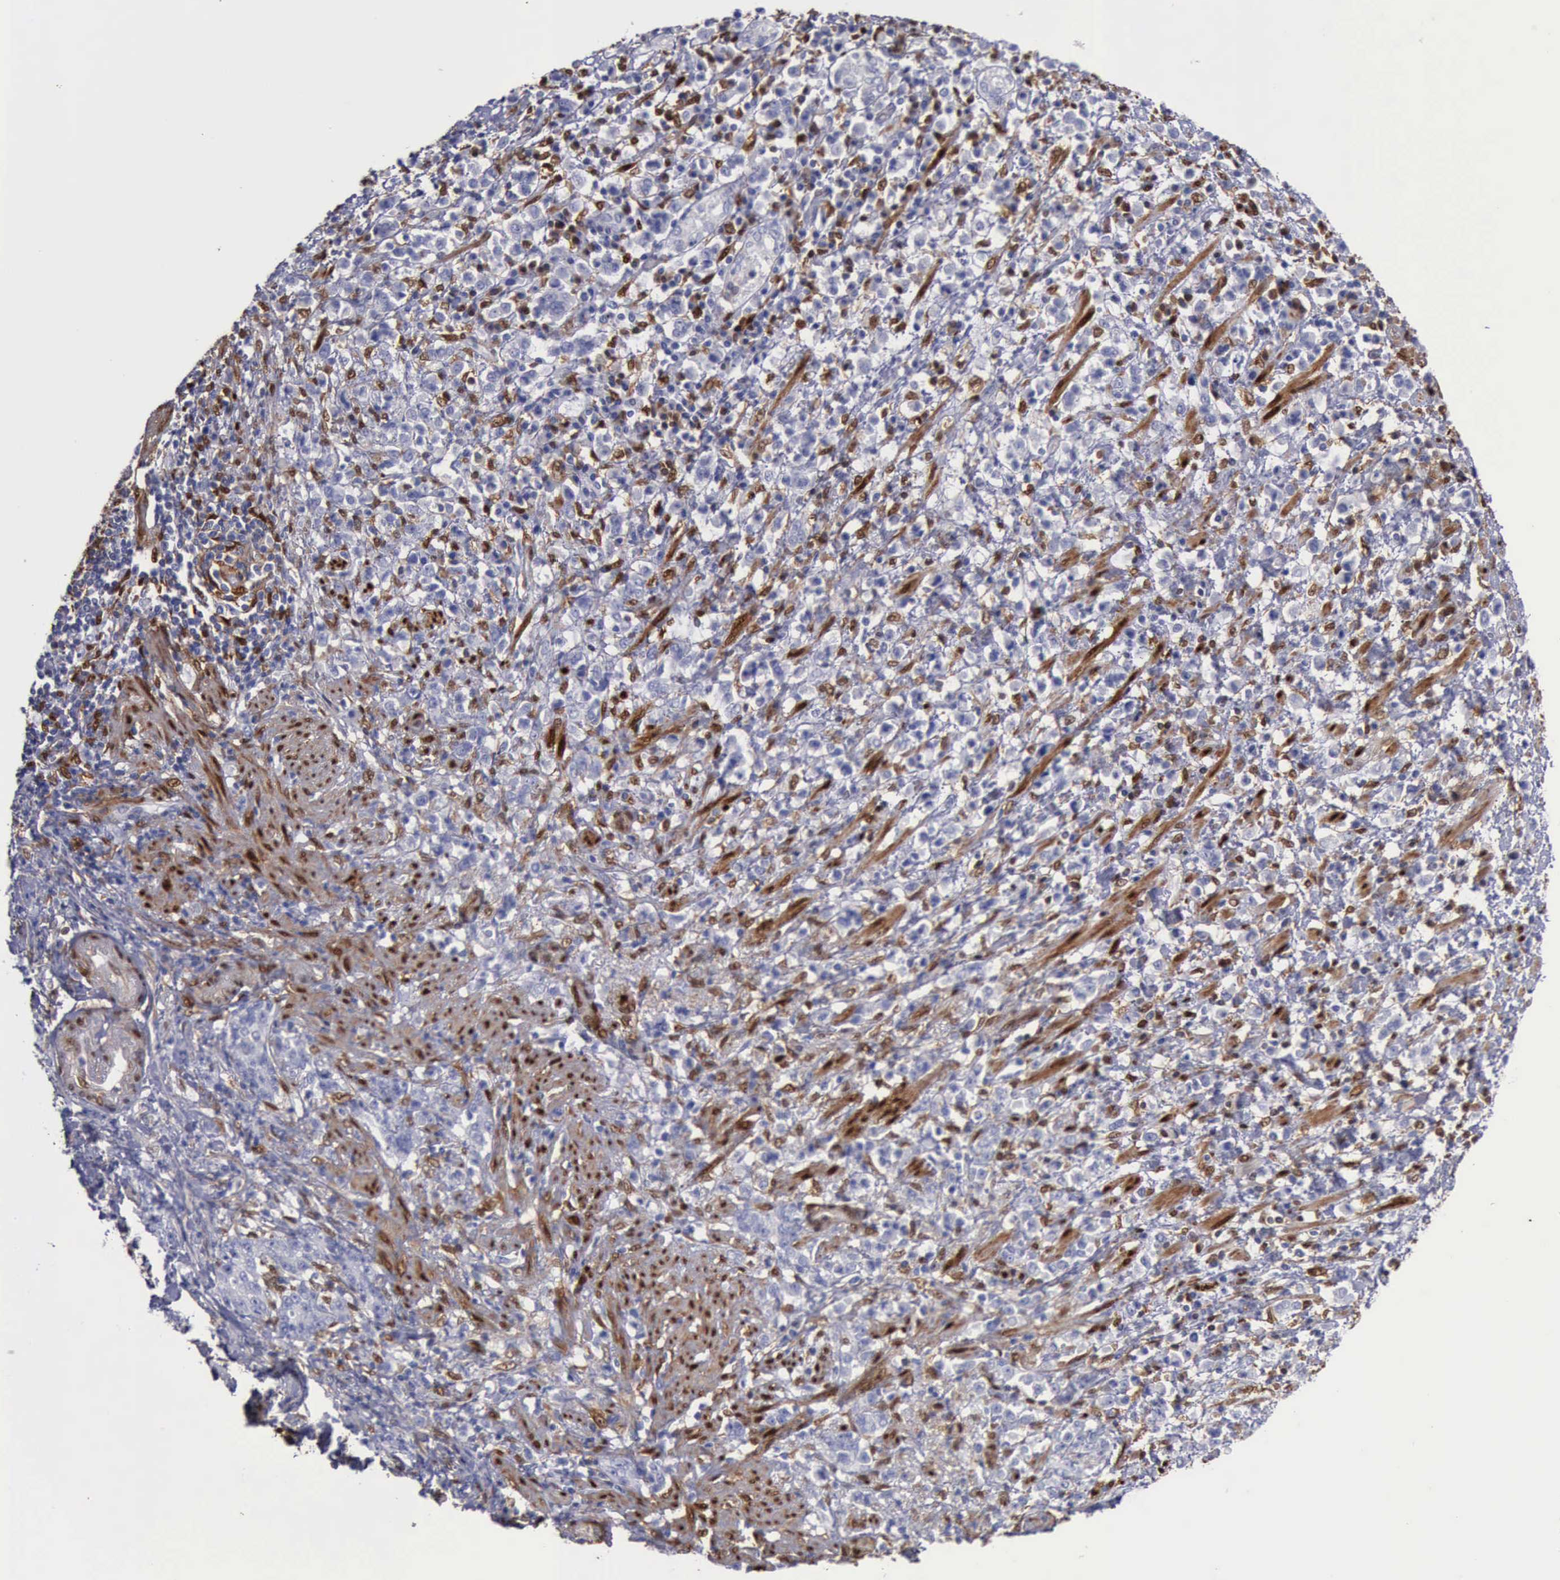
{"staining": {"intensity": "negative", "quantity": "none", "location": "none"}, "tissue": "stomach cancer", "cell_type": "Tumor cells", "image_type": "cancer", "snomed": [{"axis": "morphology", "description": "Adenocarcinoma, NOS"}, {"axis": "topography", "description": "Stomach, lower"}], "caption": "High magnification brightfield microscopy of stomach adenocarcinoma stained with DAB (3,3'-diaminobenzidine) (brown) and counterstained with hematoxylin (blue): tumor cells show no significant staining.", "gene": "FHL1", "patient": {"sex": "male", "age": 88}}